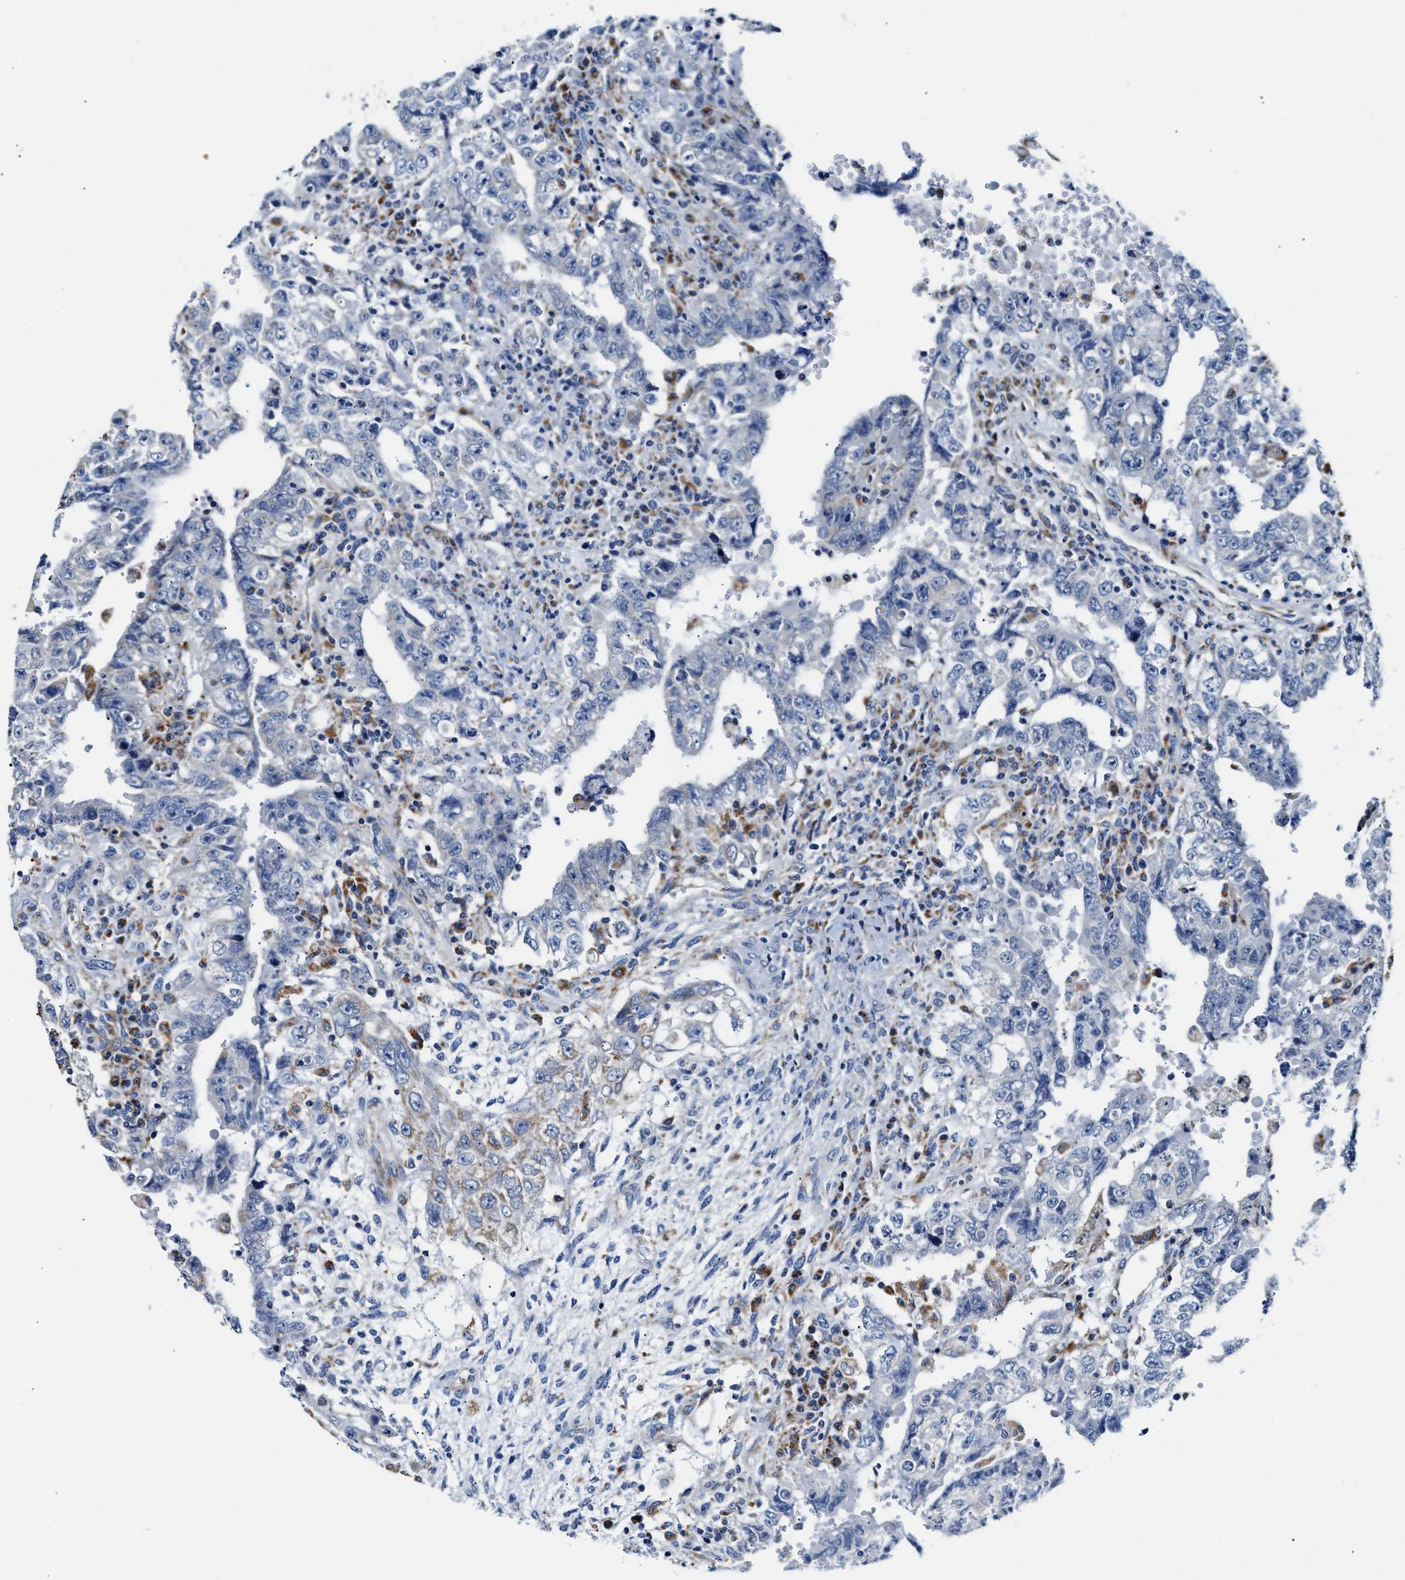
{"staining": {"intensity": "negative", "quantity": "none", "location": "none"}, "tissue": "testis cancer", "cell_type": "Tumor cells", "image_type": "cancer", "snomed": [{"axis": "morphology", "description": "Carcinoma, Embryonal, NOS"}, {"axis": "topography", "description": "Testis"}], "caption": "Immunohistochemical staining of testis embryonal carcinoma displays no significant expression in tumor cells. The staining was performed using DAB to visualize the protein expression in brown, while the nuclei were stained in blue with hematoxylin (Magnification: 20x).", "gene": "ACADVL", "patient": {"sex": "male", "age": 26}}